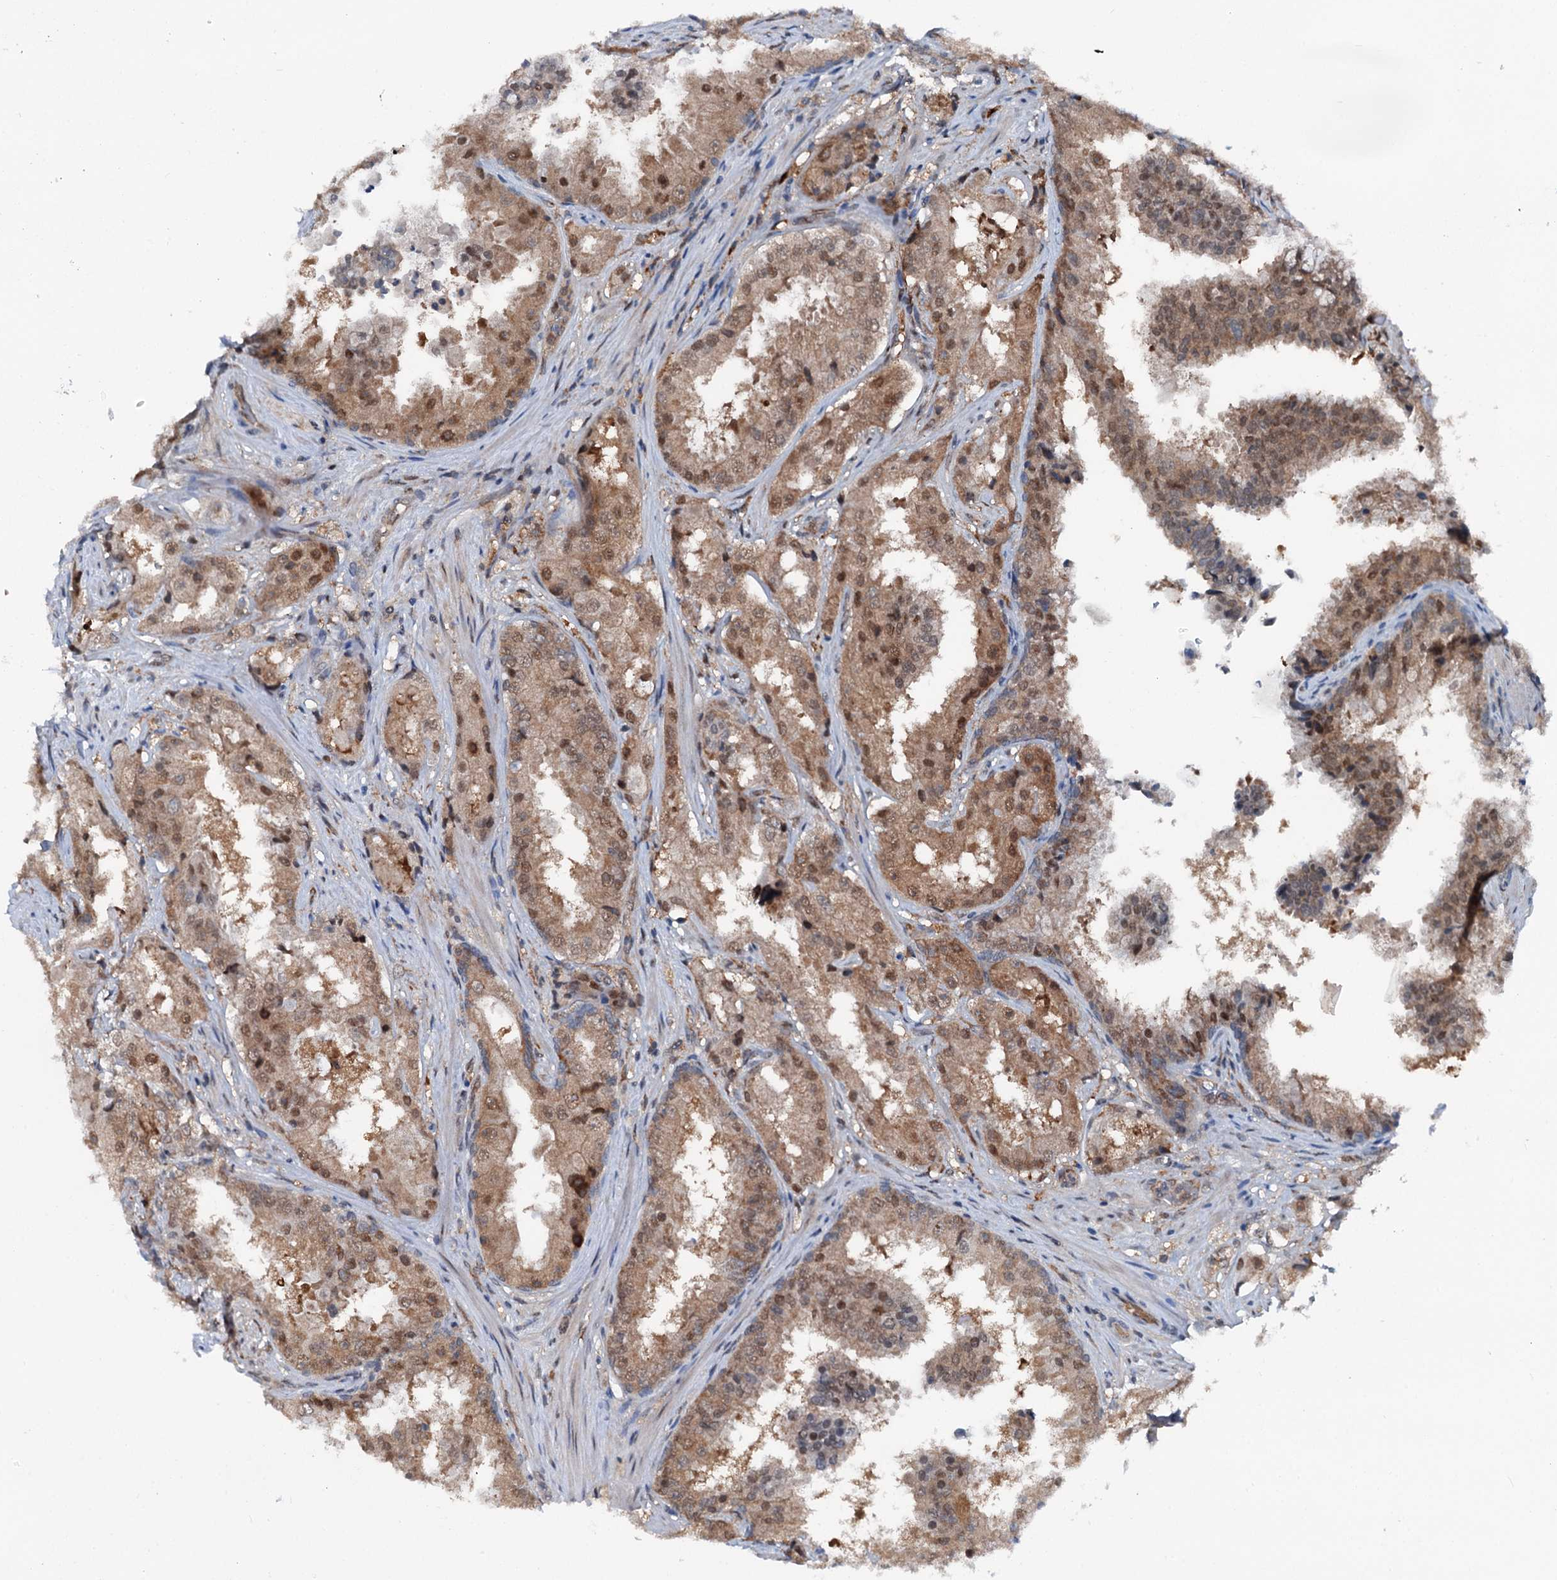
{"staining": {"intensity": "moderate", "quantity": ">75%", "location": "cytoplasmic/membranous,nuclear"}, "tissue": "prostate cancer", "cell_type": "Tumor cells", "image_type": "cancer", "snomed": [{"axis": "morphology", "description": "Adenocarcinoma, High grade"}, {"axis": "topography", "description": "Prostate"}], "caption": "Prostate cancer (adenocarcinoma (high-grade)) stained for a protein reveals moderate cytoplasmic/membranous and nuclear positivity in tumor cells. The staining was performed using DAB (3,3'-diaminobenzidine), with brown indicating positive protein expression. Nuclei are stained blue with hematoxylin.", "gene": "PSMD13", "patient": {"sex": "male", "age": 73}}